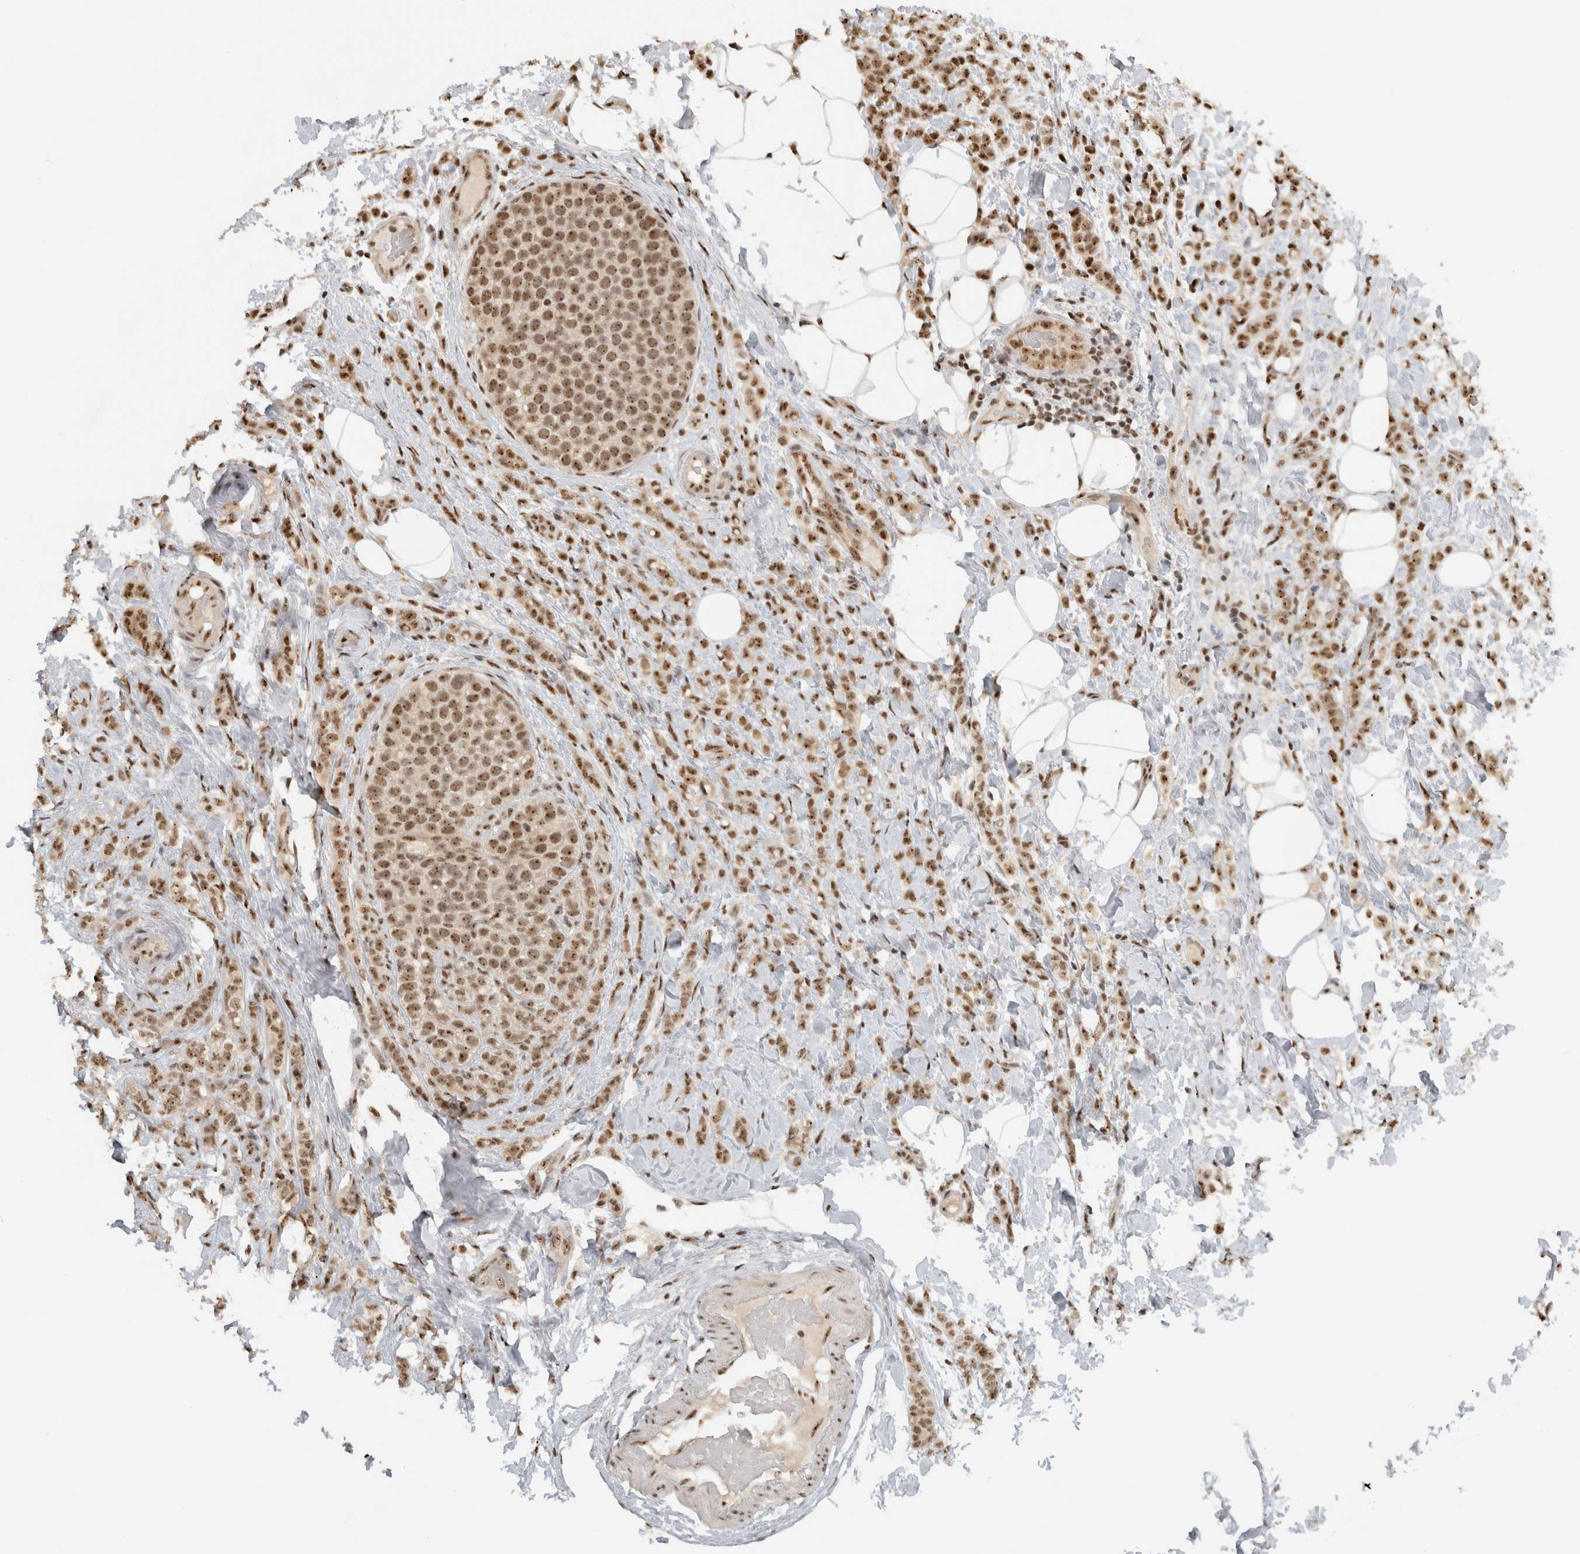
{"staining": {"intensity": "moderate", "quantity": ">75%", "location": "nuclear"}, "tissue": "breast cancer", "cell_type": "Tumor cells", "image_type": "cancer", "snomed": [{"axis": "morphology", "description": "Lobular carcinoma"}, {"axis": "topography", "description": "Breast"}], "caption": "Immunohistochemistry (DAB) staining of human breast lobular carcinoma displays moderate nuclear protein staining in about >75% of tumor cells.", "gene": "EBNA1BP2", "patient": {"sex": "female", "age": 50}}